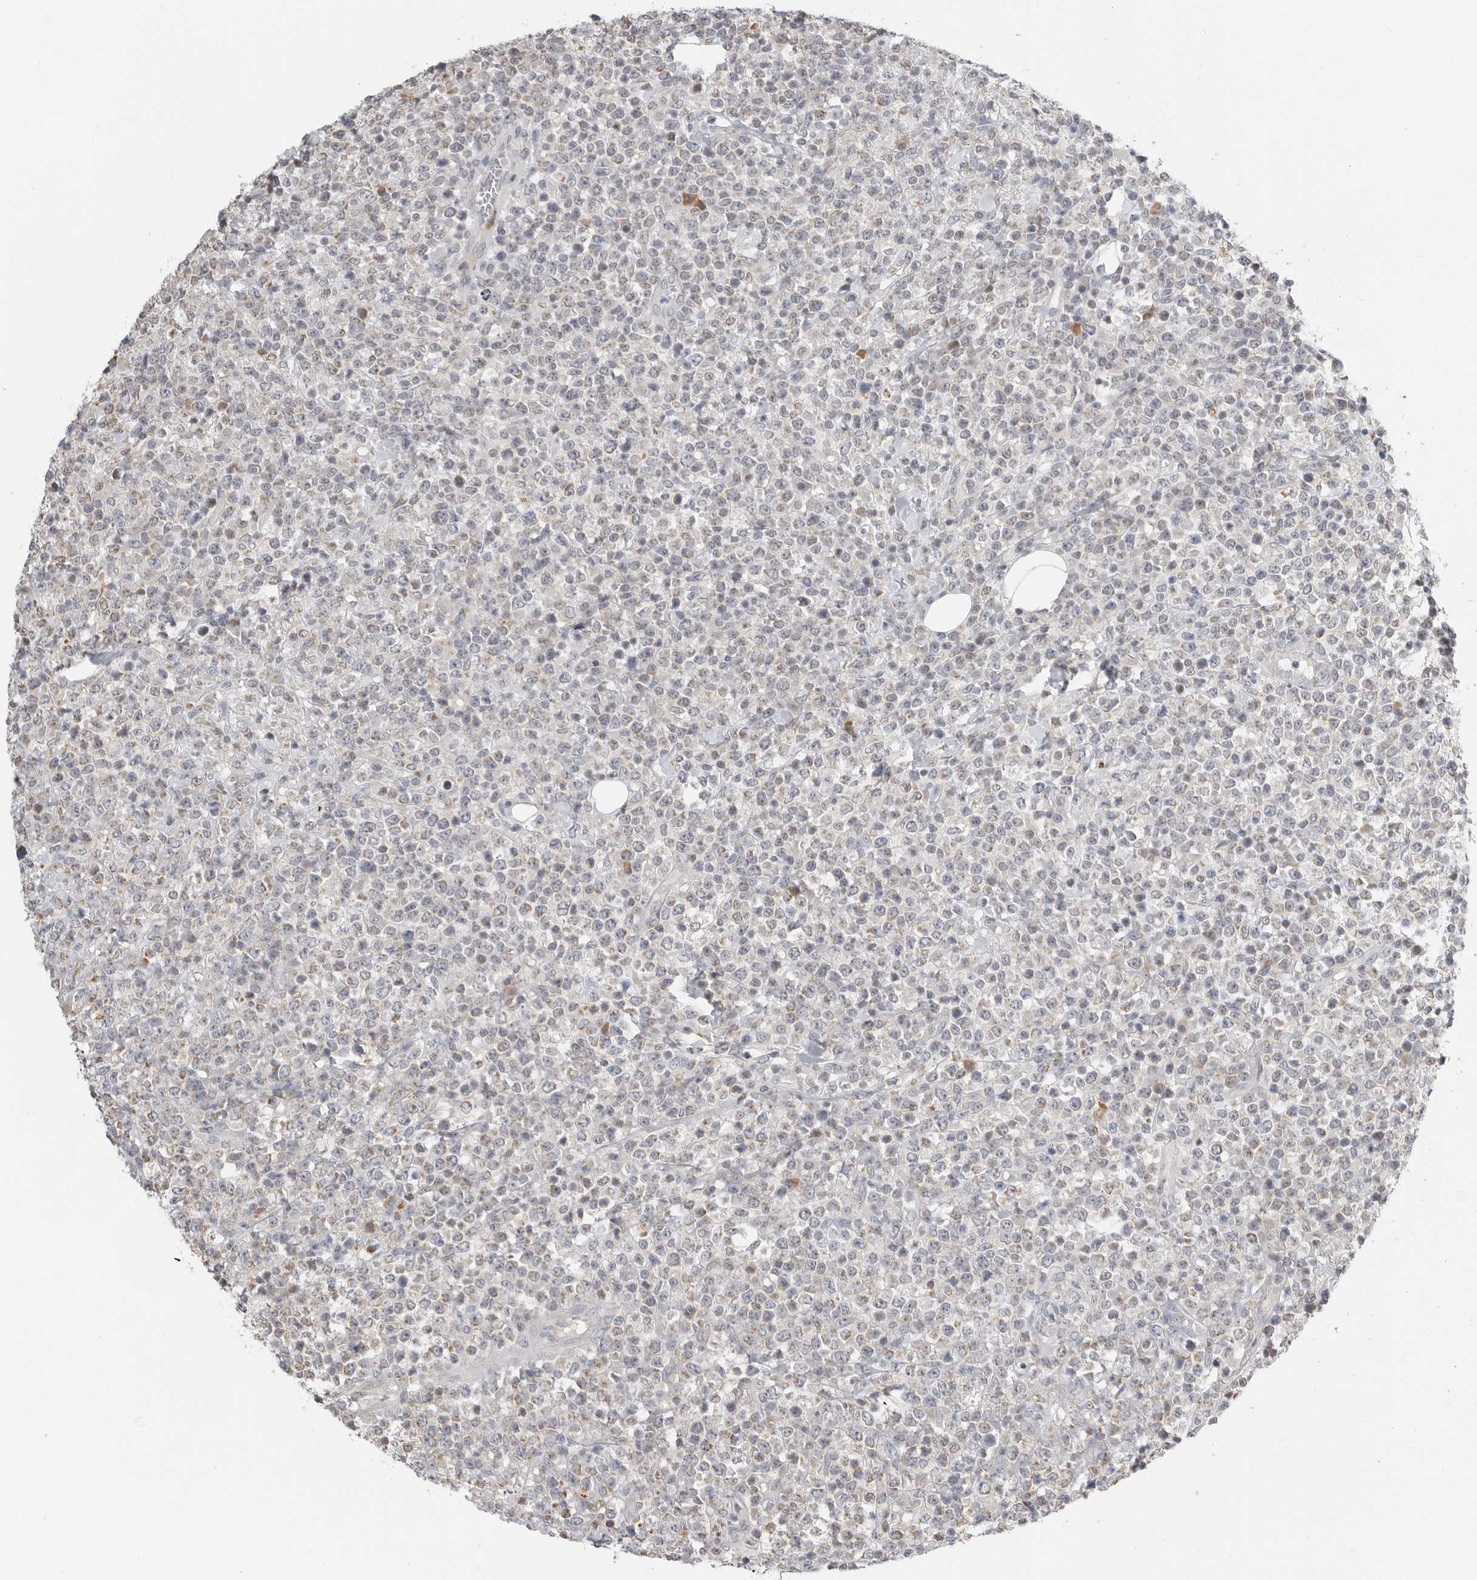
{"staining": {"intensity": "weak", "quantity": "<25%", "location": "cytoplasmic/membranous"}, "tissue": "lymphoma", "cell_type": "Tumor cells", "image_type": "cancer", "snomed": [{"axis": "morphology", "description": "Malignant lymphoma, non-Hodgkin's type, High grade"}, {"axis": "topography", "description": "Colon"}], "caption": "Immunohistochemical staining of lymphoma demonstrates no significant positivity in tumor cells.", "gene": "IL12RB2", "patient": {"sex": "female", "age": 53}}